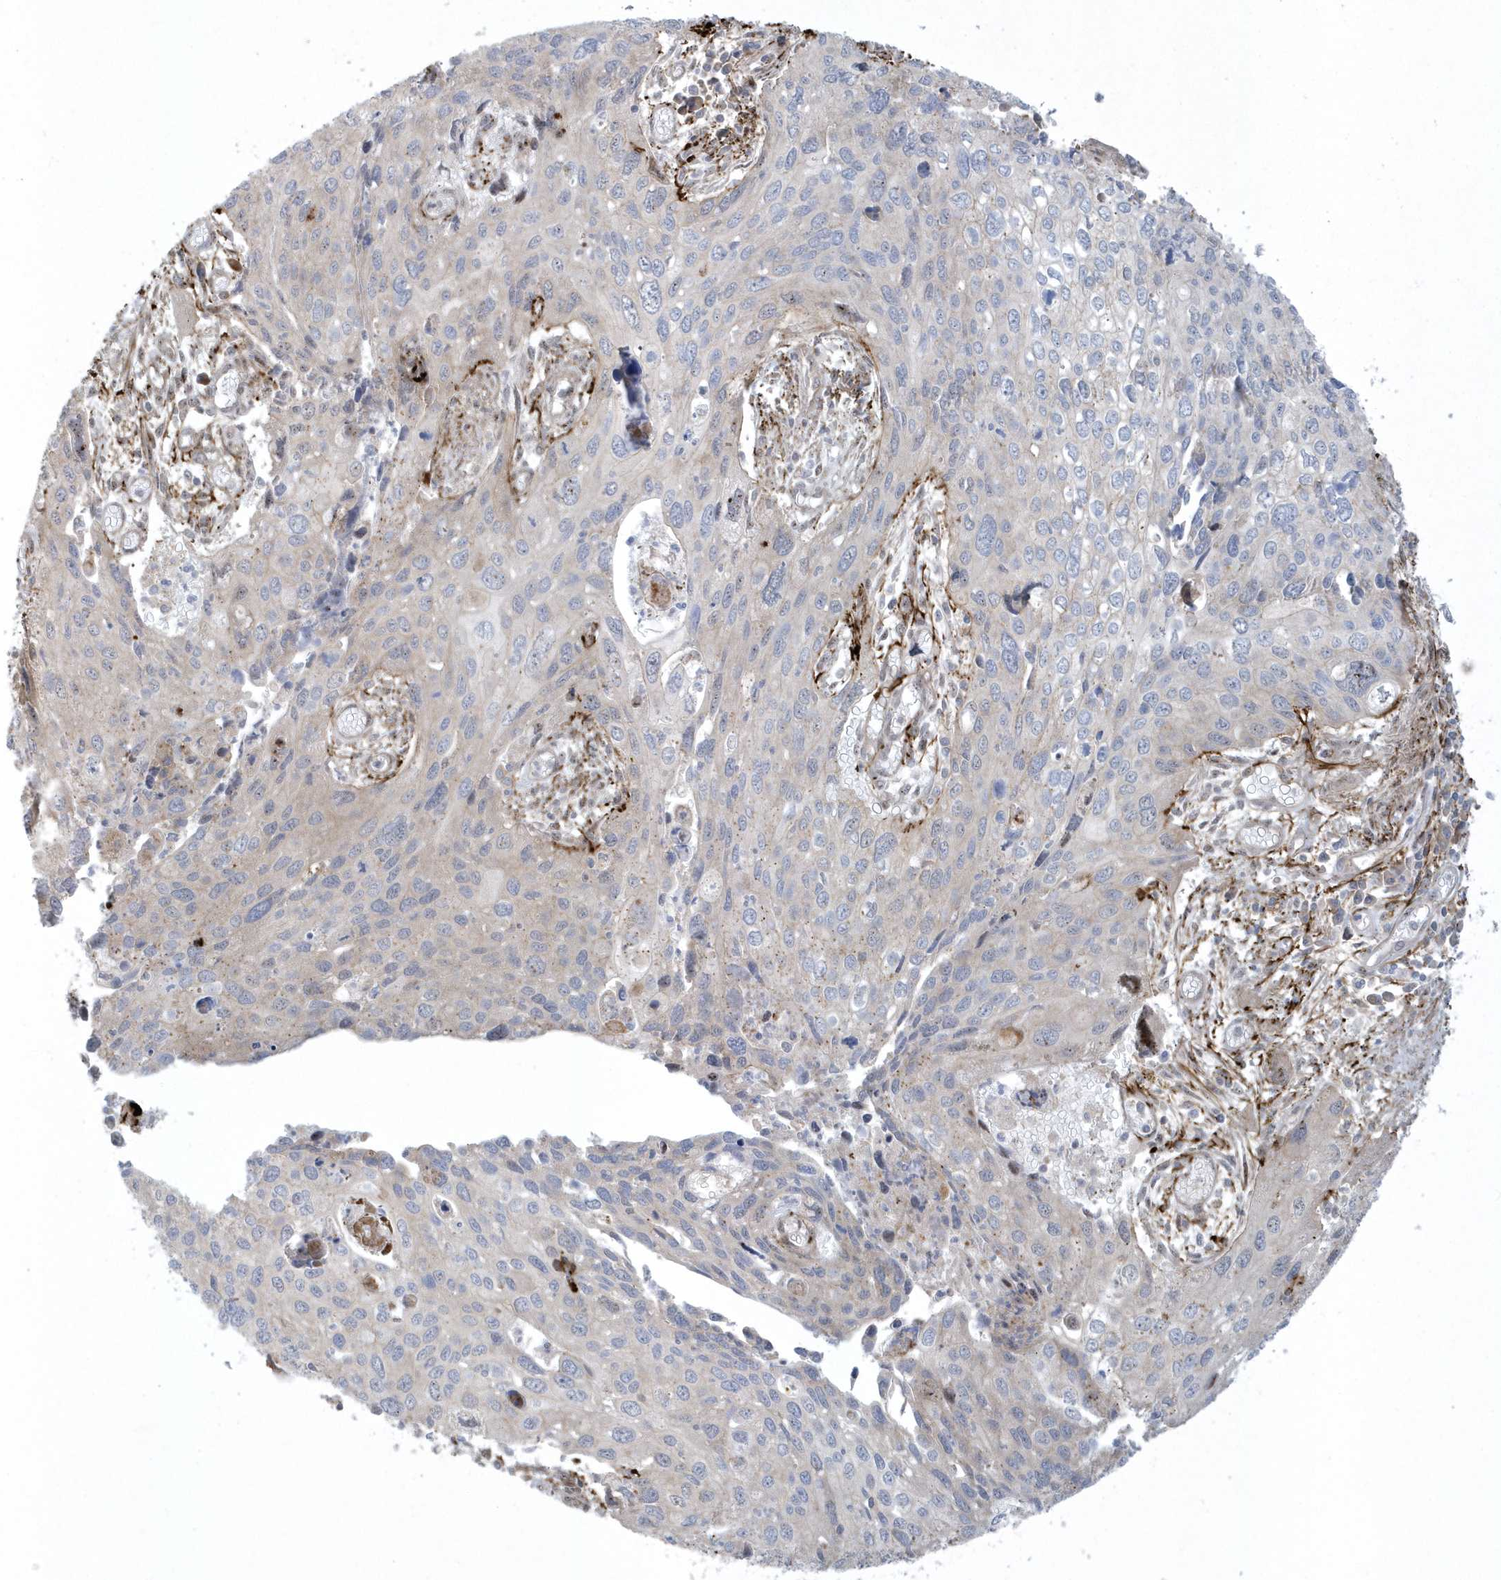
{"staining": {"intensity": "weak", "quantity": "<25%", "location": "cytoplasmic/membranous"}, "tissue": "cervical cancer", "cell_type": "Tumor cells", "image_type": "cancer", "snomed": [{"axis": "morphology", "description": "Squamous cell carcinoma, NOS"}, {"axis": "topography", "description": "Cervix"}], "caption": "Image shows no significant protein staining in tumor cells of cervical squamous cell carcinoma.", "gene": "MASP2", "patient": {"sex": "female", "age": 55}}